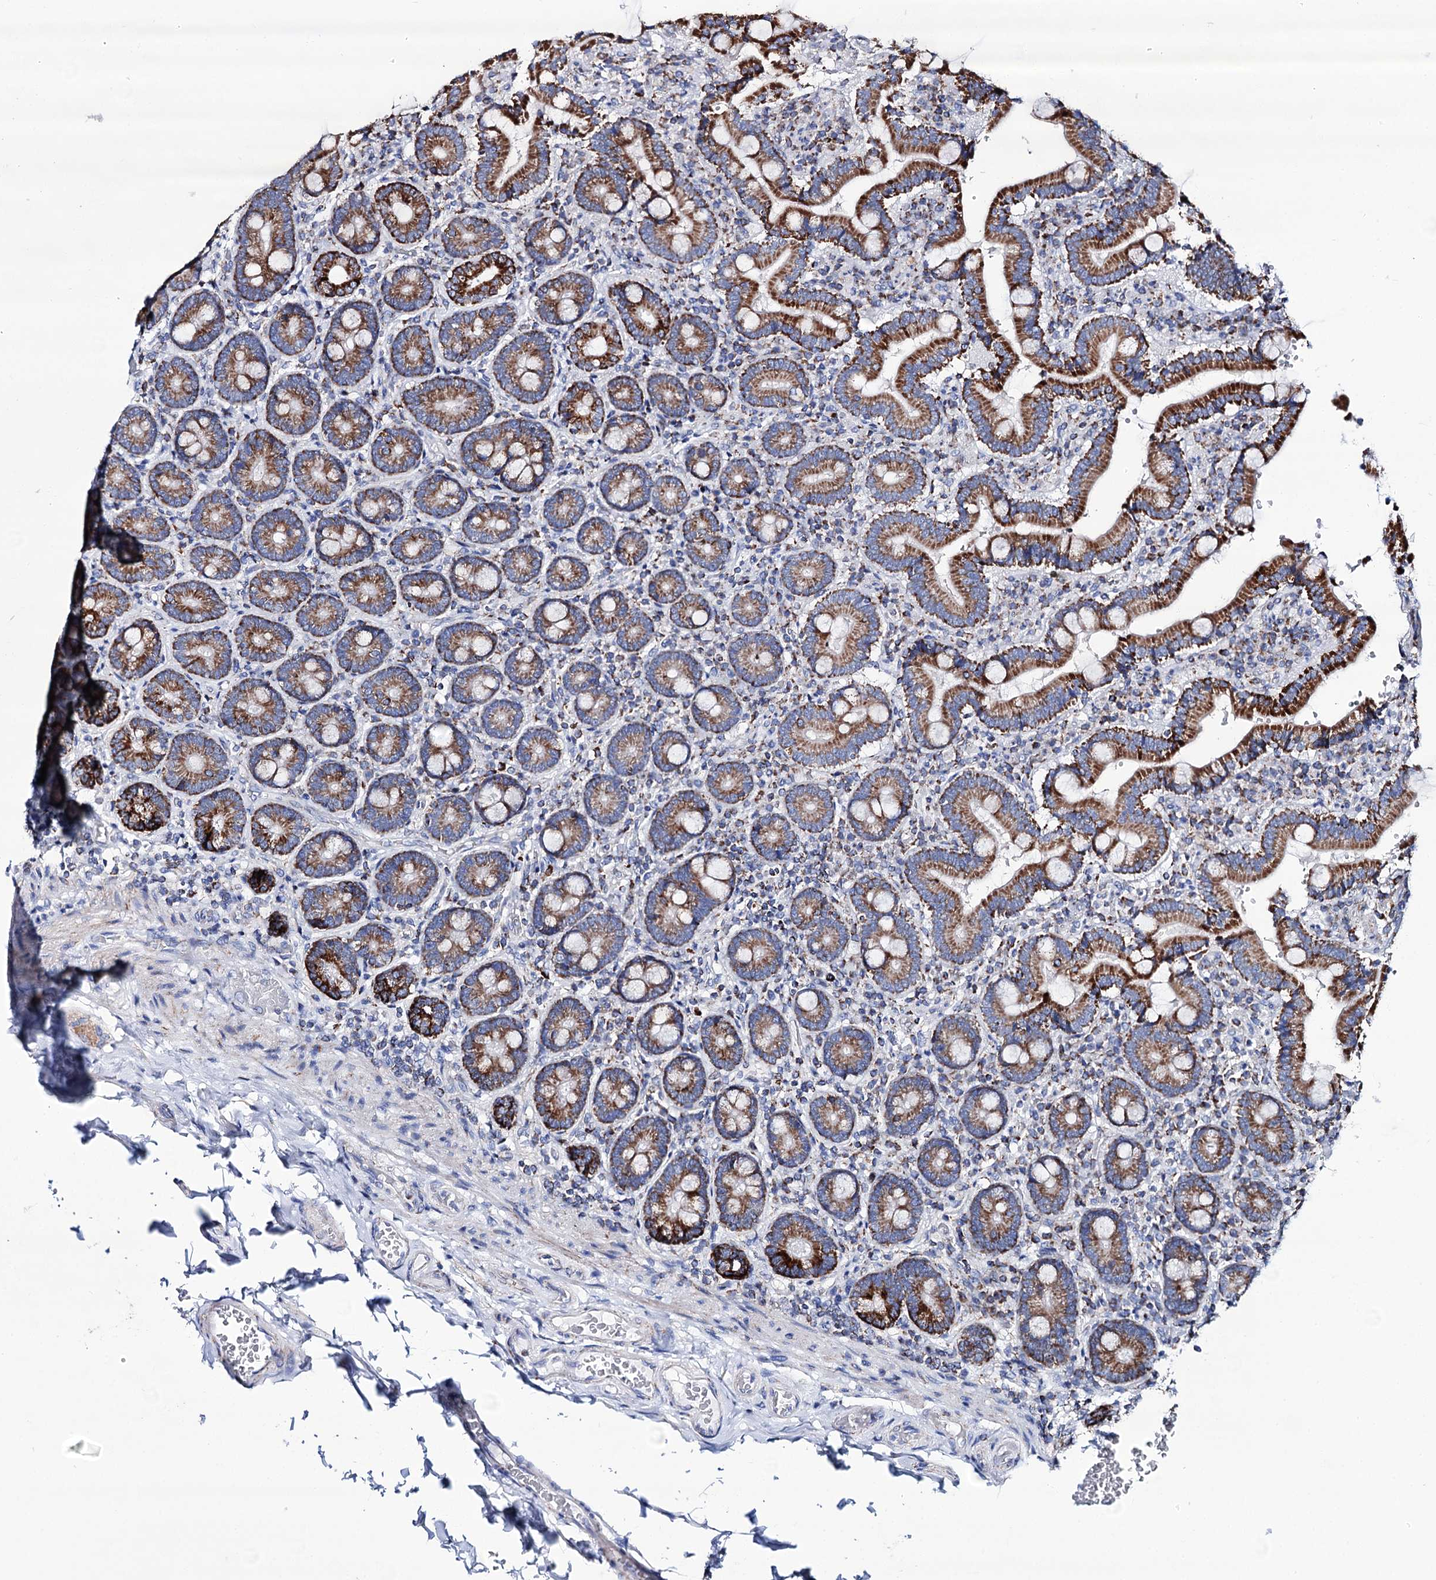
{"staining": {"intensity": "strong", "quantity": ">75%", "location": "cytoplasmic/membranous"}, "tissue": "duodenum", "cell_type": "Glandular cells", "image_type": "normal", "snomed": [{"axis": "morphology", "description": "Normal tissue, NOS"}, {"axis": "topography", "description": "Duodenum"}], "caption": "Protein staining of benign duodenum exhibits strong cytoplasmic/membranous positivity in about >75% of glandular cells. (IHC, brightfield microscopy, high magnification).", "gene": "UBASH3B", "patient": {"sex": "female", "age": 62}}